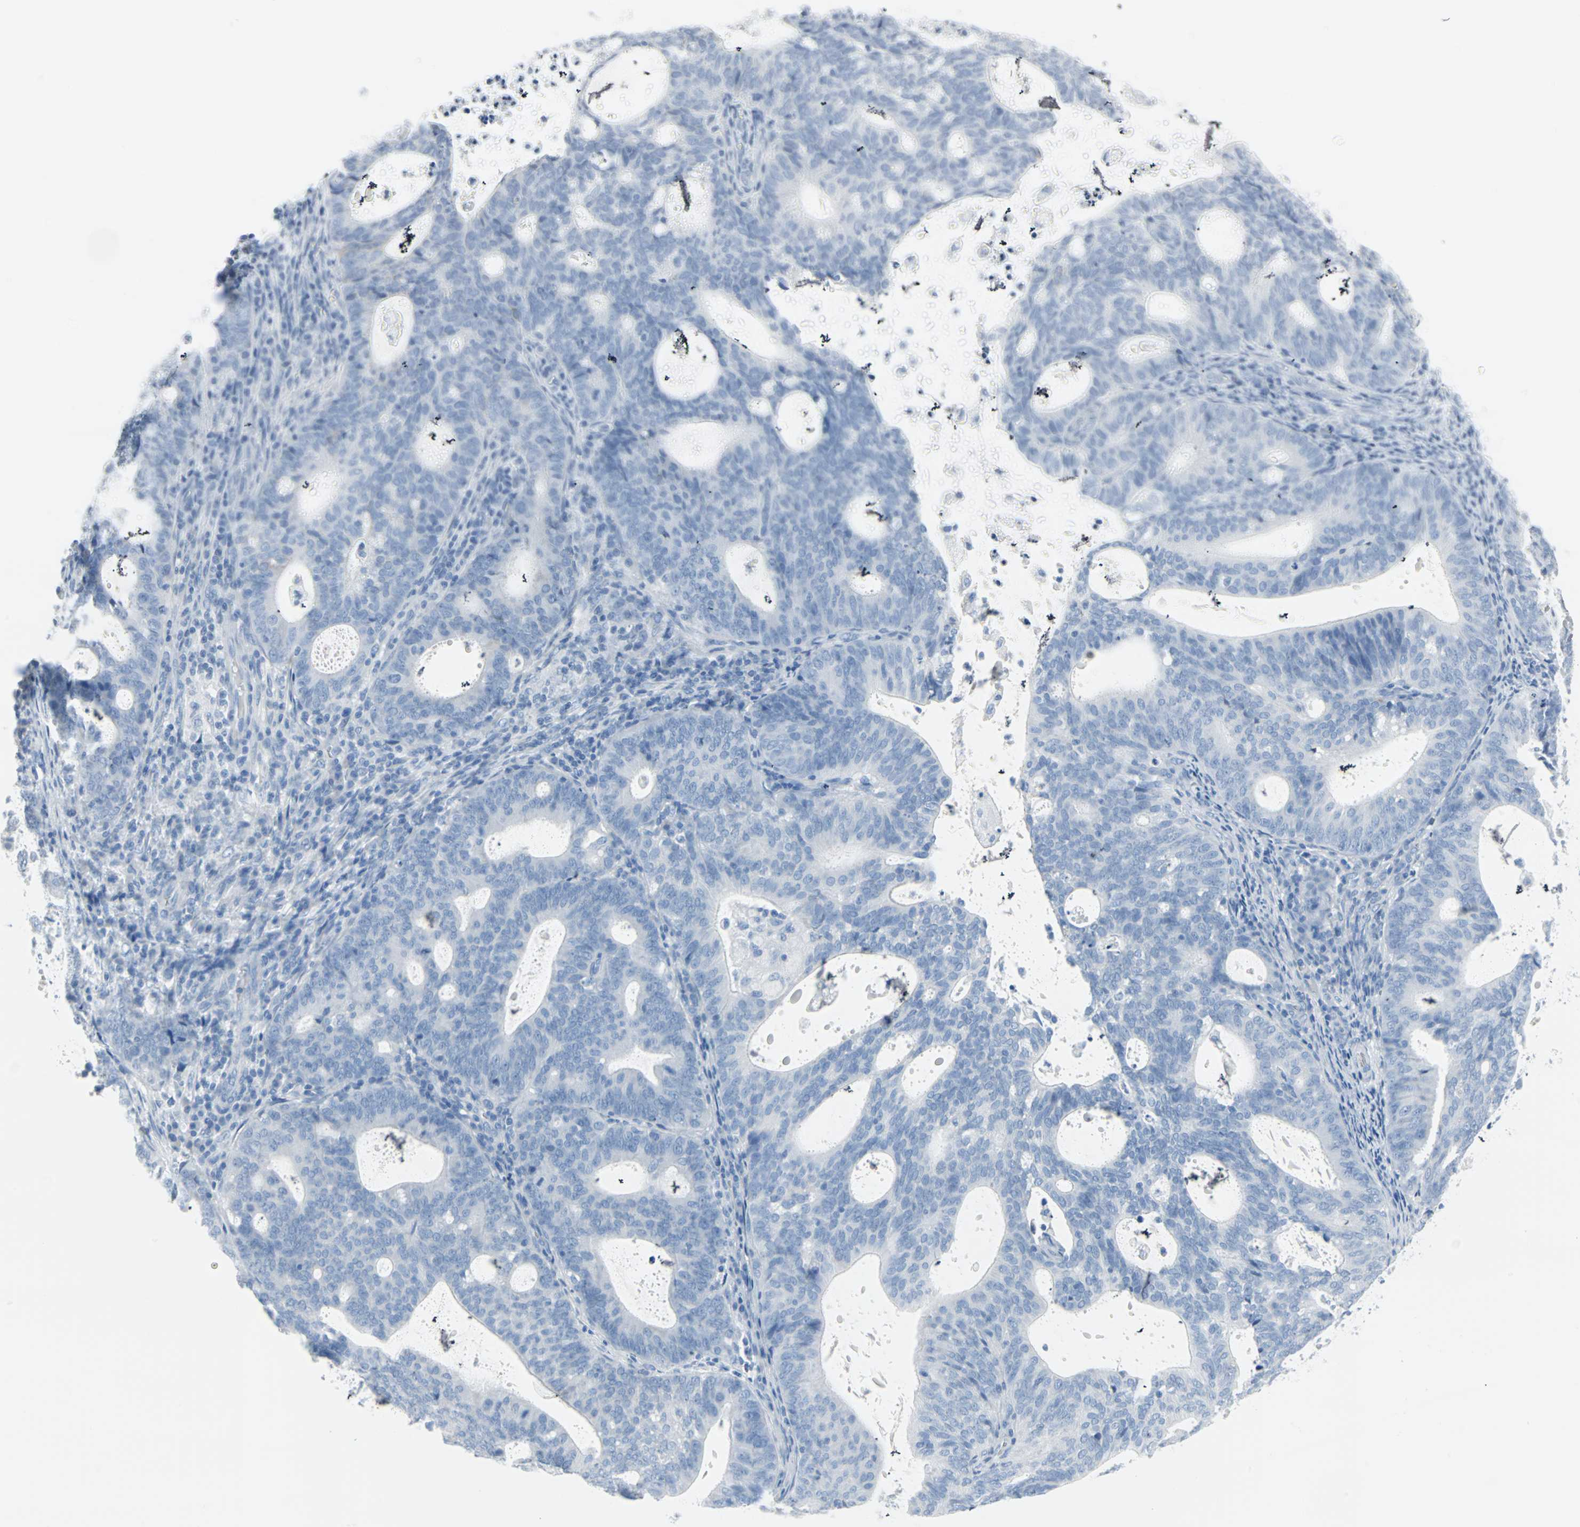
{"staining": {"intensity": "negative", "quantity": "none", "location": "none"}, "tissue": "endometrial cancer", "cell_type": "Tumor cells", "image_type": "cancer", "snomed": [{"axis": "morphology", "description": "Adenocarcinoma, NOS"}, {"axis": "topography", "description": "Uterus"}], "caption": "The histopathology image reveals no staining of tumor cells in endometrial cancer.", "gene": "STX1A", "patient": {"sex": "female", "age": 83}}